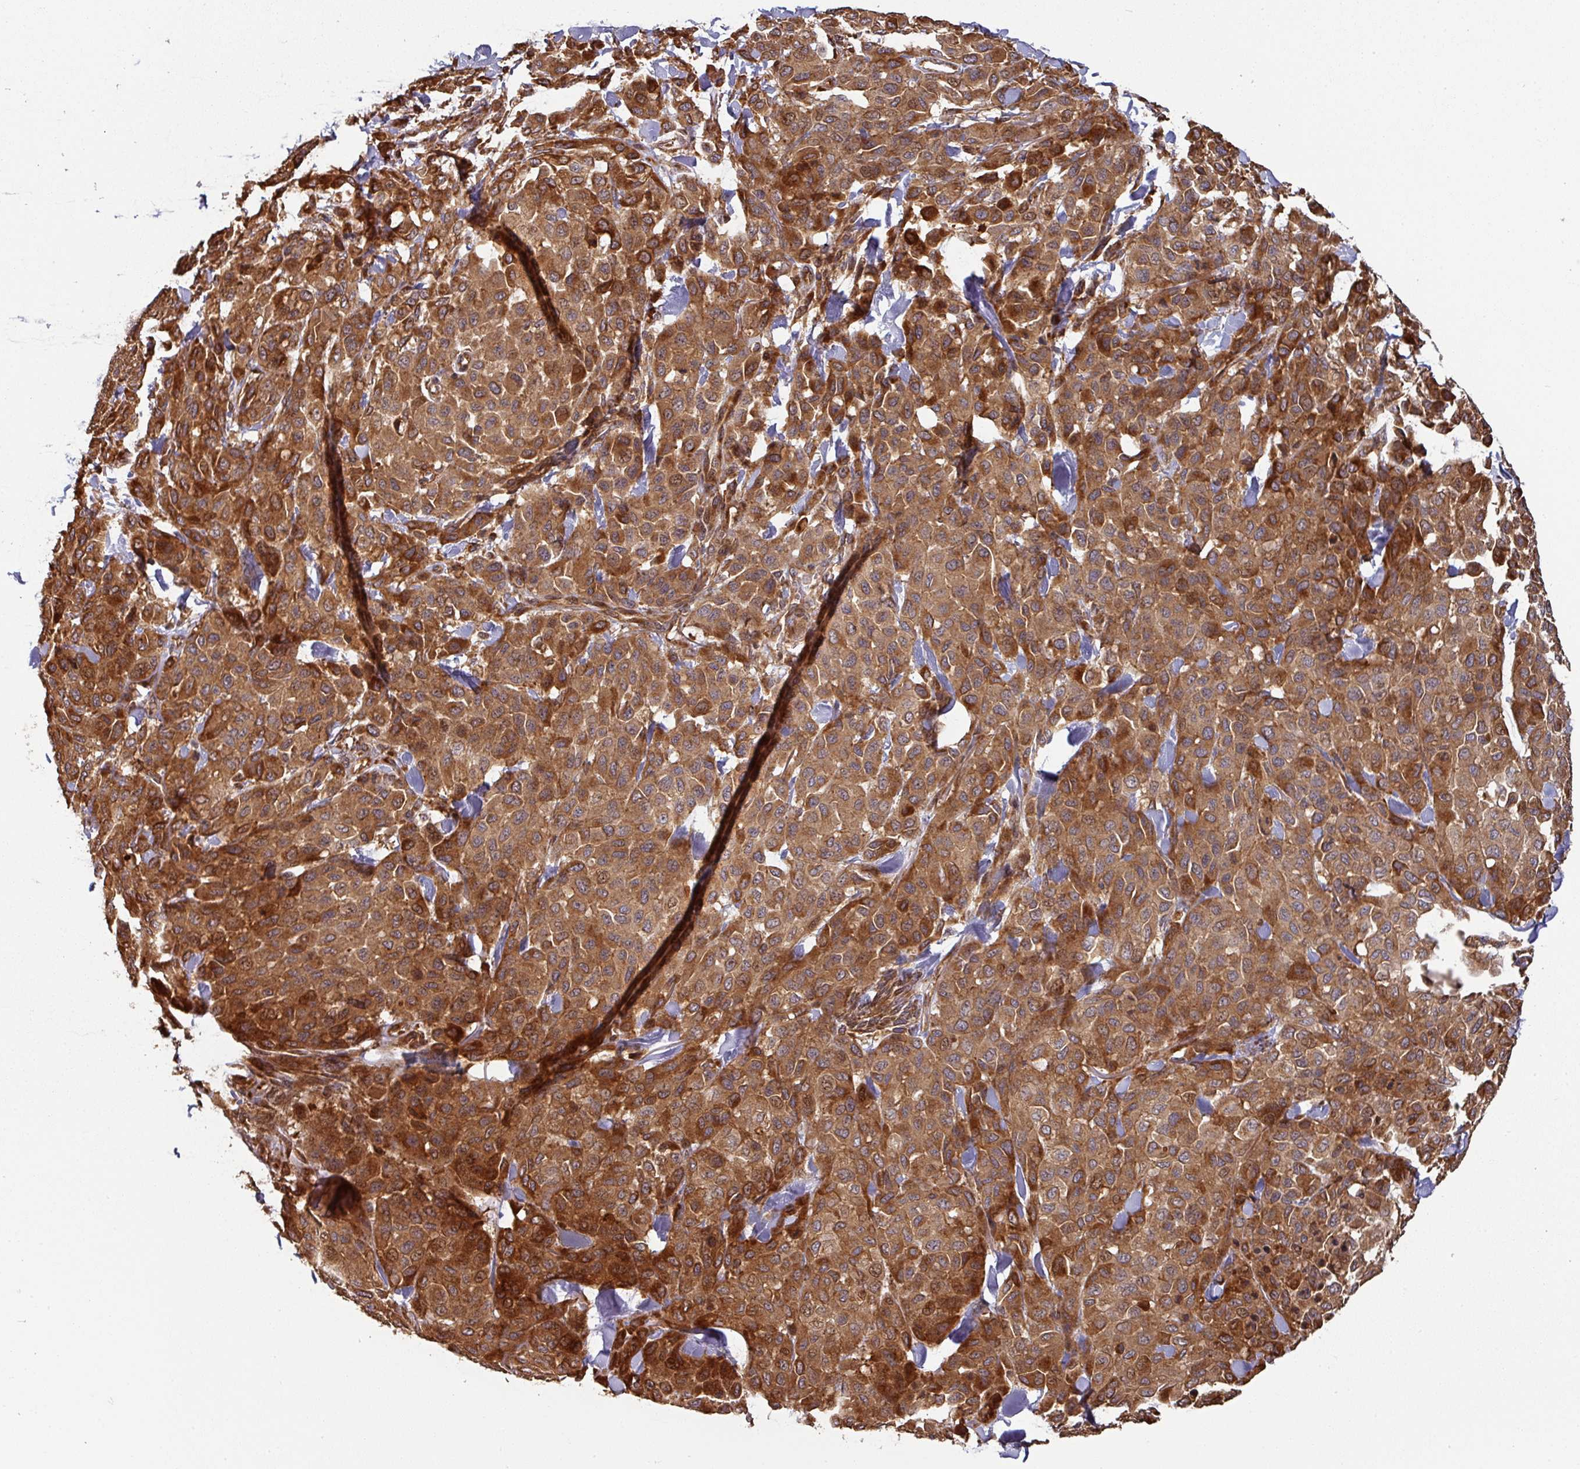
{"staining": {"intensity": "moderate", "quantity": ">75%", "location": "cytoplasmic/membranous"}, "tissue": "melanoma", "cell_type": "Tumor cells", "image_type": "cancer", "snomed": [{"axis": "morphology", "description": "Malignant melanoma, Metastatic site"}, {"axis": "topography", "description": "Skin"}], "caption": "Moderate cytoplasmic/membranous positivity is identified in approximately >75% of tumor cells in melanoma. The protein is stained brown, and the nuclei are stained in blue (DAB (3,3'-diaminobenzidine) IHC with brightfield microscopy, high magnification).", "gene": "SIK1", "patient": {"sex": "female", "age": 81}}